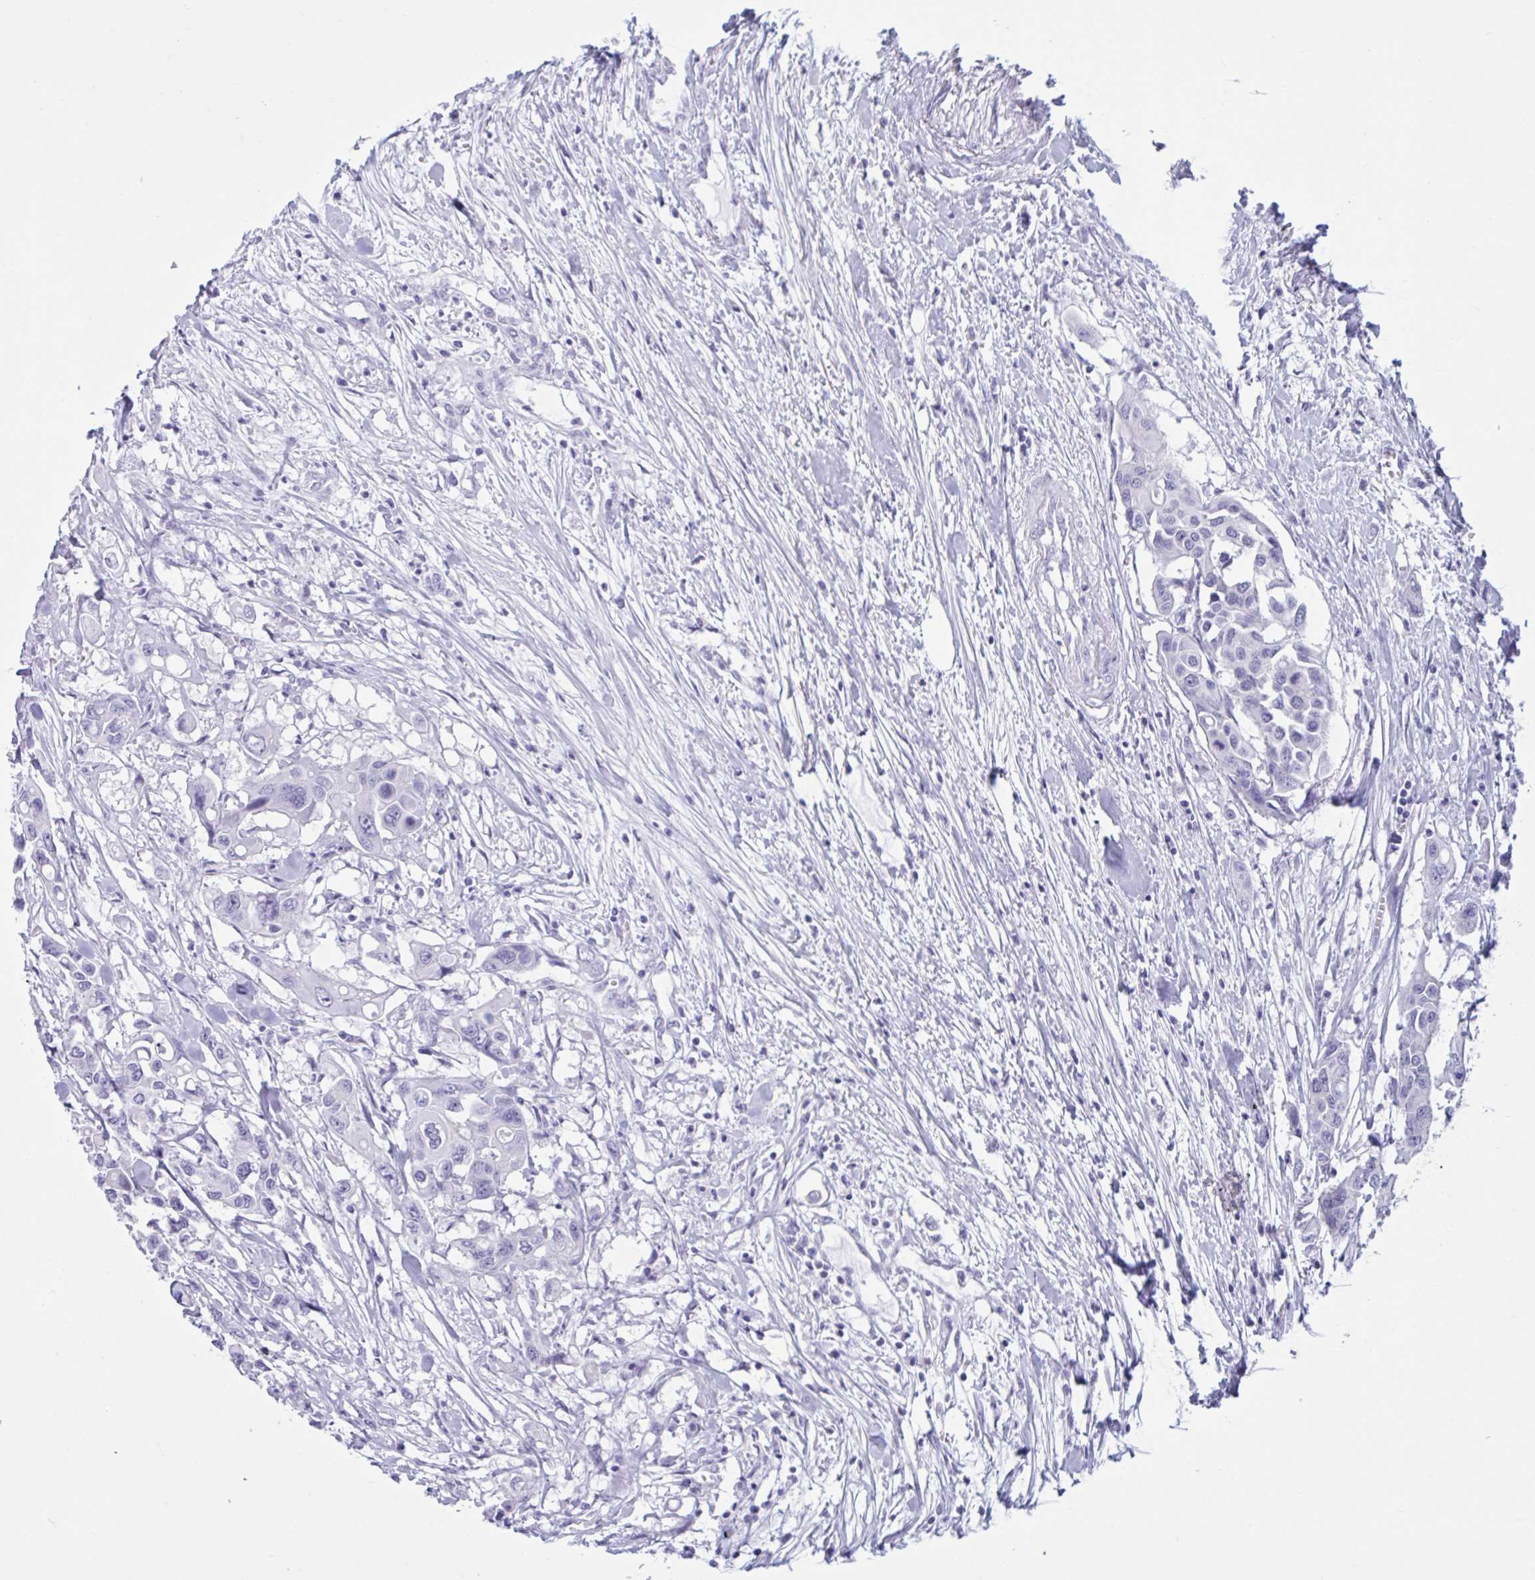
{"staining": {"intensity": "negative", "quantity": "none", "location": "none"}, "tissue": "colorectal cancer", "cell_type": "Tumor cells", "image_type": "cancer", "snomed": [{"axis": "morphology", "description": "Adenocarcinoma, NOS"}, {"axis": "topography", "description": "Colon"}], "caption": "IHC histopathology image of neoplastic tissue: human colorectal cancer stained with DAB (3,3'-diaminobenzidine) demonstrates no significant protein staining in tumor cells.", "gene": "TBC1D4", "patient": {"sex": "male", "age": 77}}